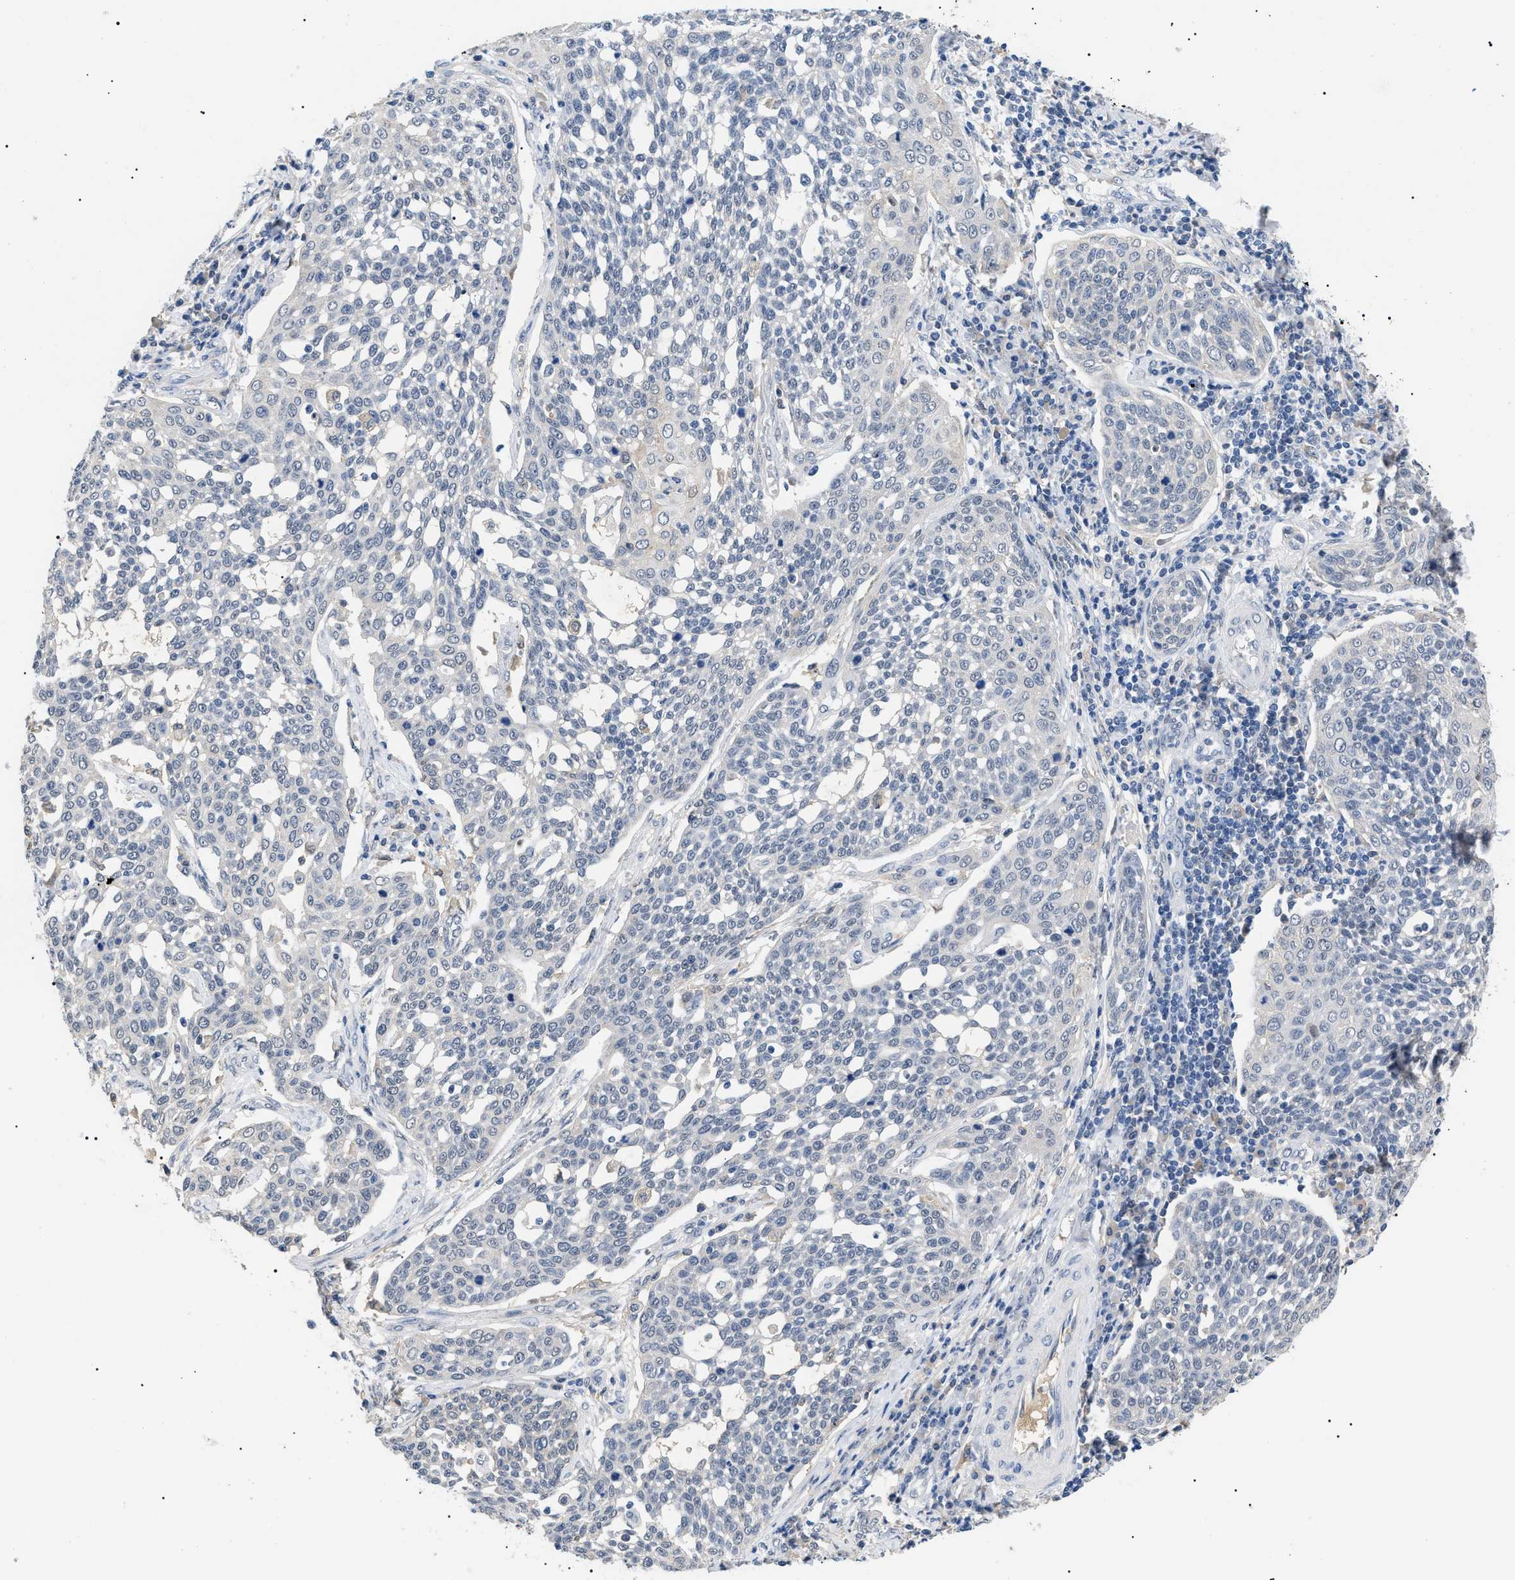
{"staining": {"intensity": "negative", "quantity": "none", "location": "none"}, "tissue": "cervical cancer", "cell_type": "Tumor cells", "image_type": "cancer", "snomed": [{"axis": "morphology", "description": "Squamous cell carcinoma, NOS"}, {"axis": "topography", "description": "Cervix"}], "caption": "Human cervical squamous cell carcinoma stained for a protein using immunohistochemistry shows no staining in tumor cells.", "gene": "PRRT2", "patient": {"sex": "female", "age": 34}}